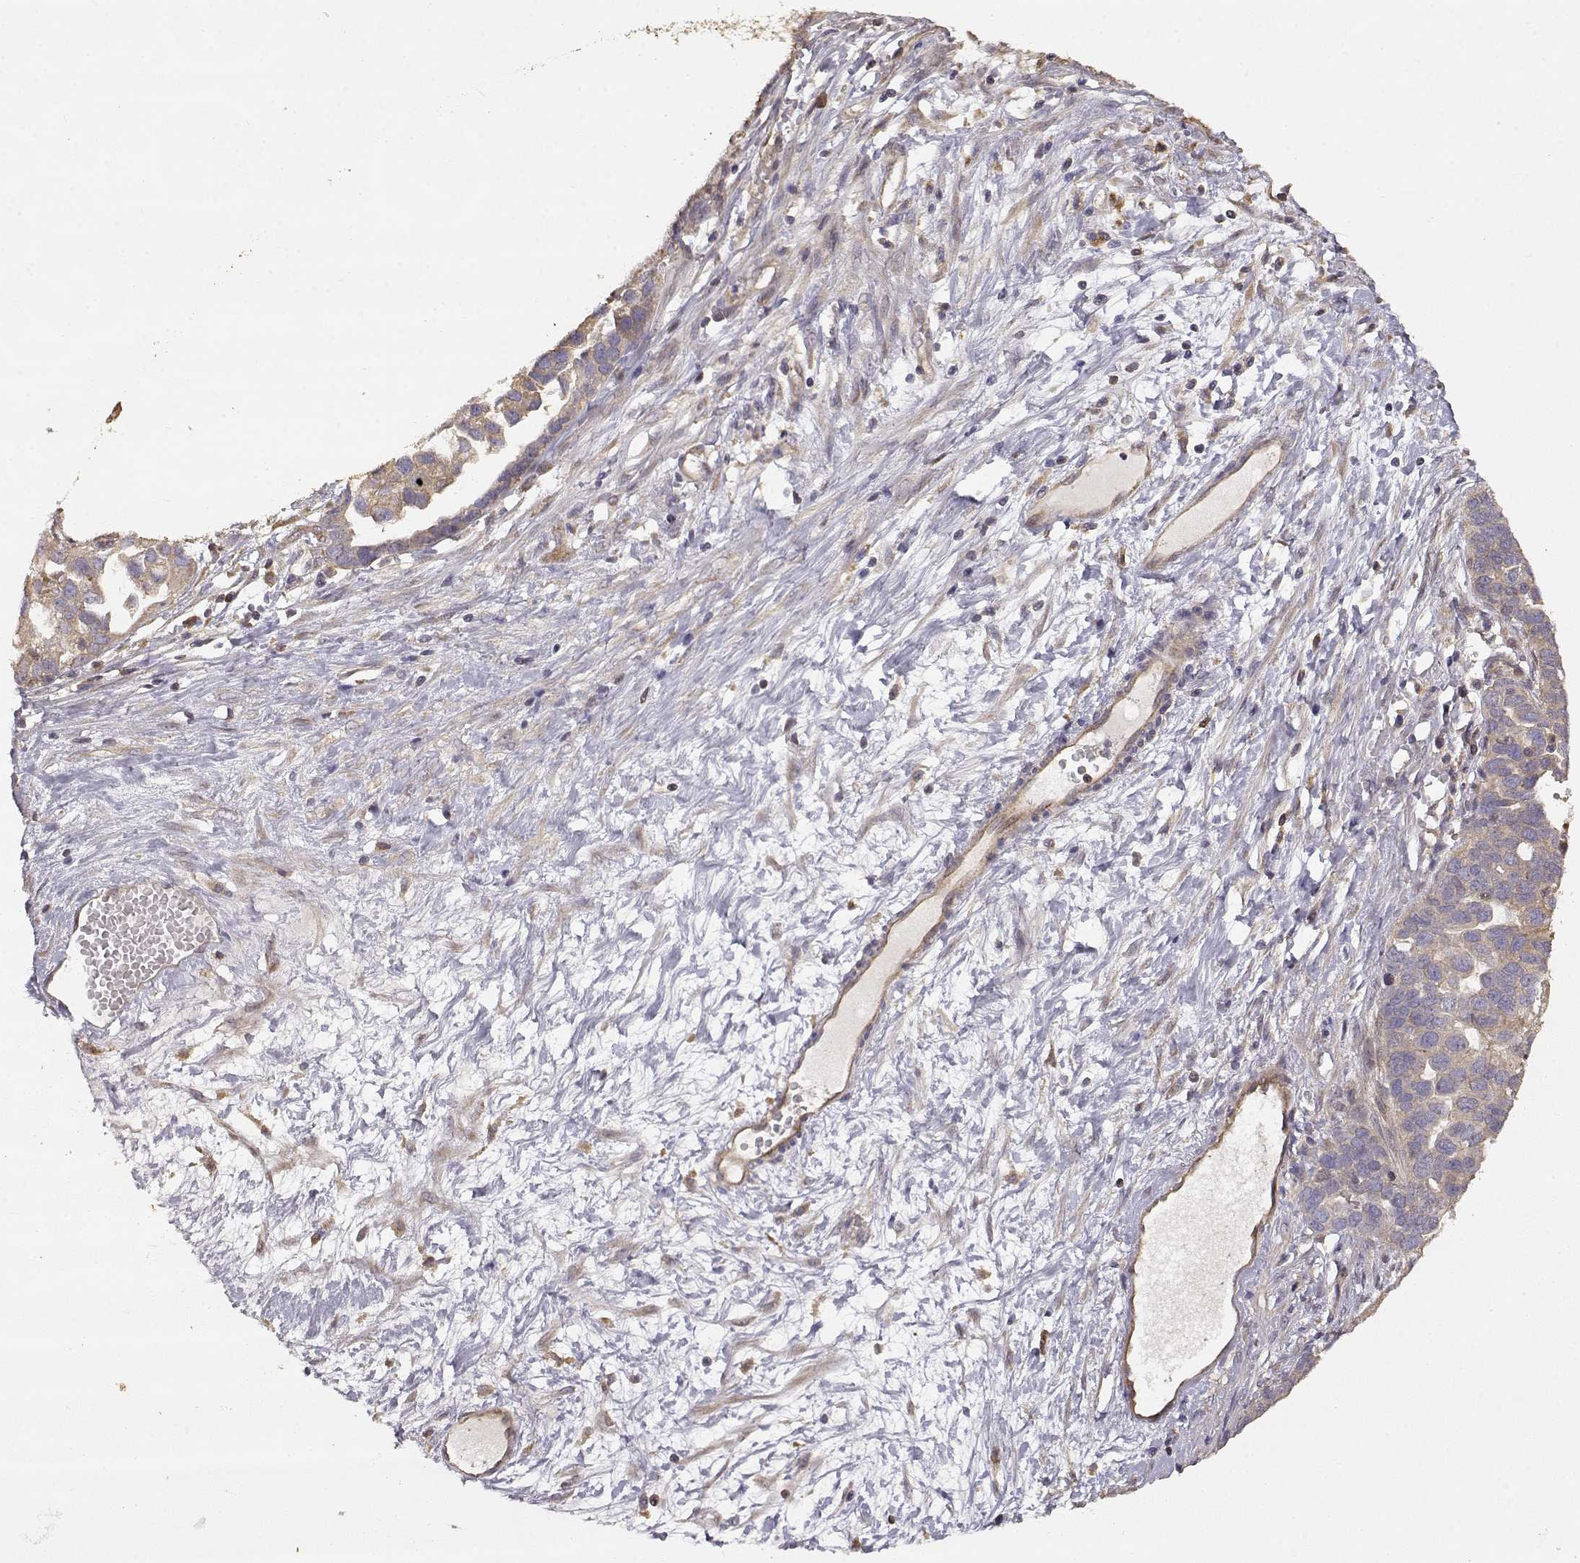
{"staining": {"intensity": "weak", "quantity": ">75%", "location": "cytoplasmic/membranous"}, "tissue": "ovarian cancer", "cell_type": "Tumor cells", "image_type": "cancer", "snomed": [{"axis": "morphology", "description": "Cystadenocarcinoma, serous, NOS"}, {"axis": "topography", "description": "Ovary"}], "caption": "Brown immunohistochemical staining in ovarian cancer (serous cystadenocarcinoma) reveals weak cytoplasmic/membranous expression in approximately >75% of tumor cells. (Stains: DAB (3,3'-diaminobenzidine) in brown, nuclei in blue, Microscopy: brightfield microscopy at high magnification).", "gene": "CRIM1", "patient": {"sex": "female", "age": 54}}